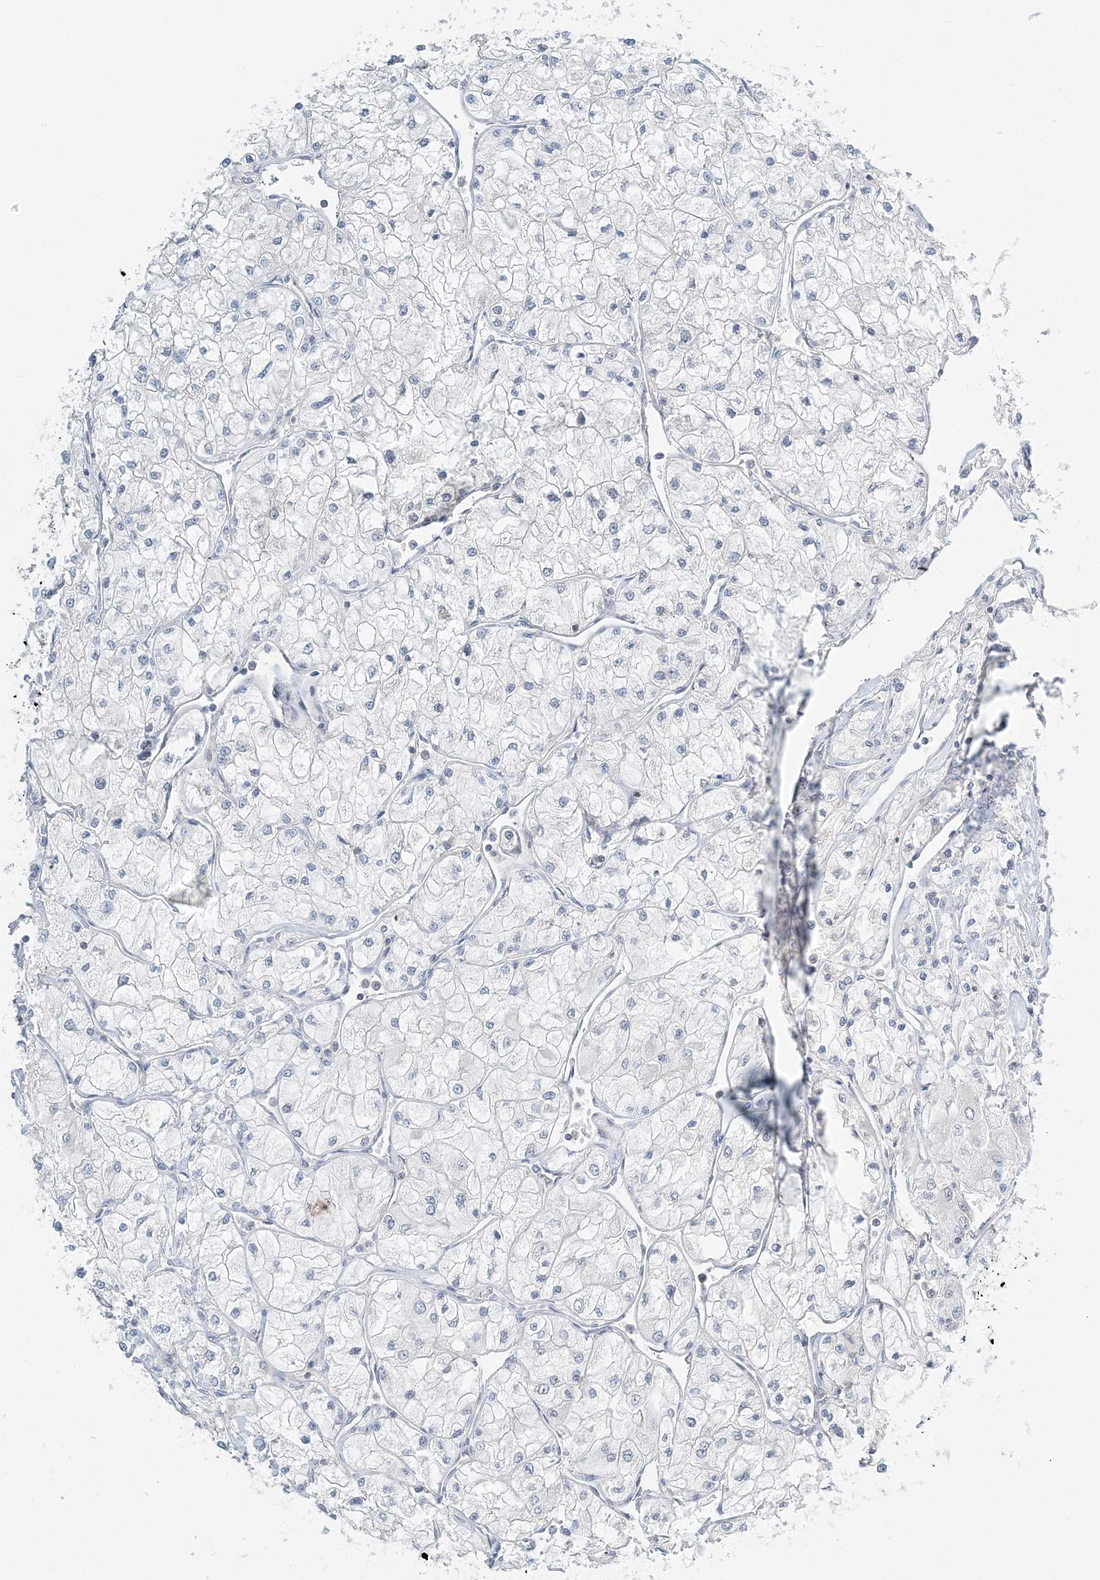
{"staining": {"intensity": "negative", "quantity": "none", "location": "none"}, "tissue": "renal cancer", "cell_type": "Tumor cells", "image_type": "cancer", "snomed": [{"axis": "morphology", "description": "Adenocarcinoma, NOS"}, {"axis": "topography", "description": "Kidney"}], "caption": "Human renal cancer stained for a protein using IHC displays no positivity in tumor cells.", "gene": "NAA11", "patient": {"sex": "male", "age": 80}}